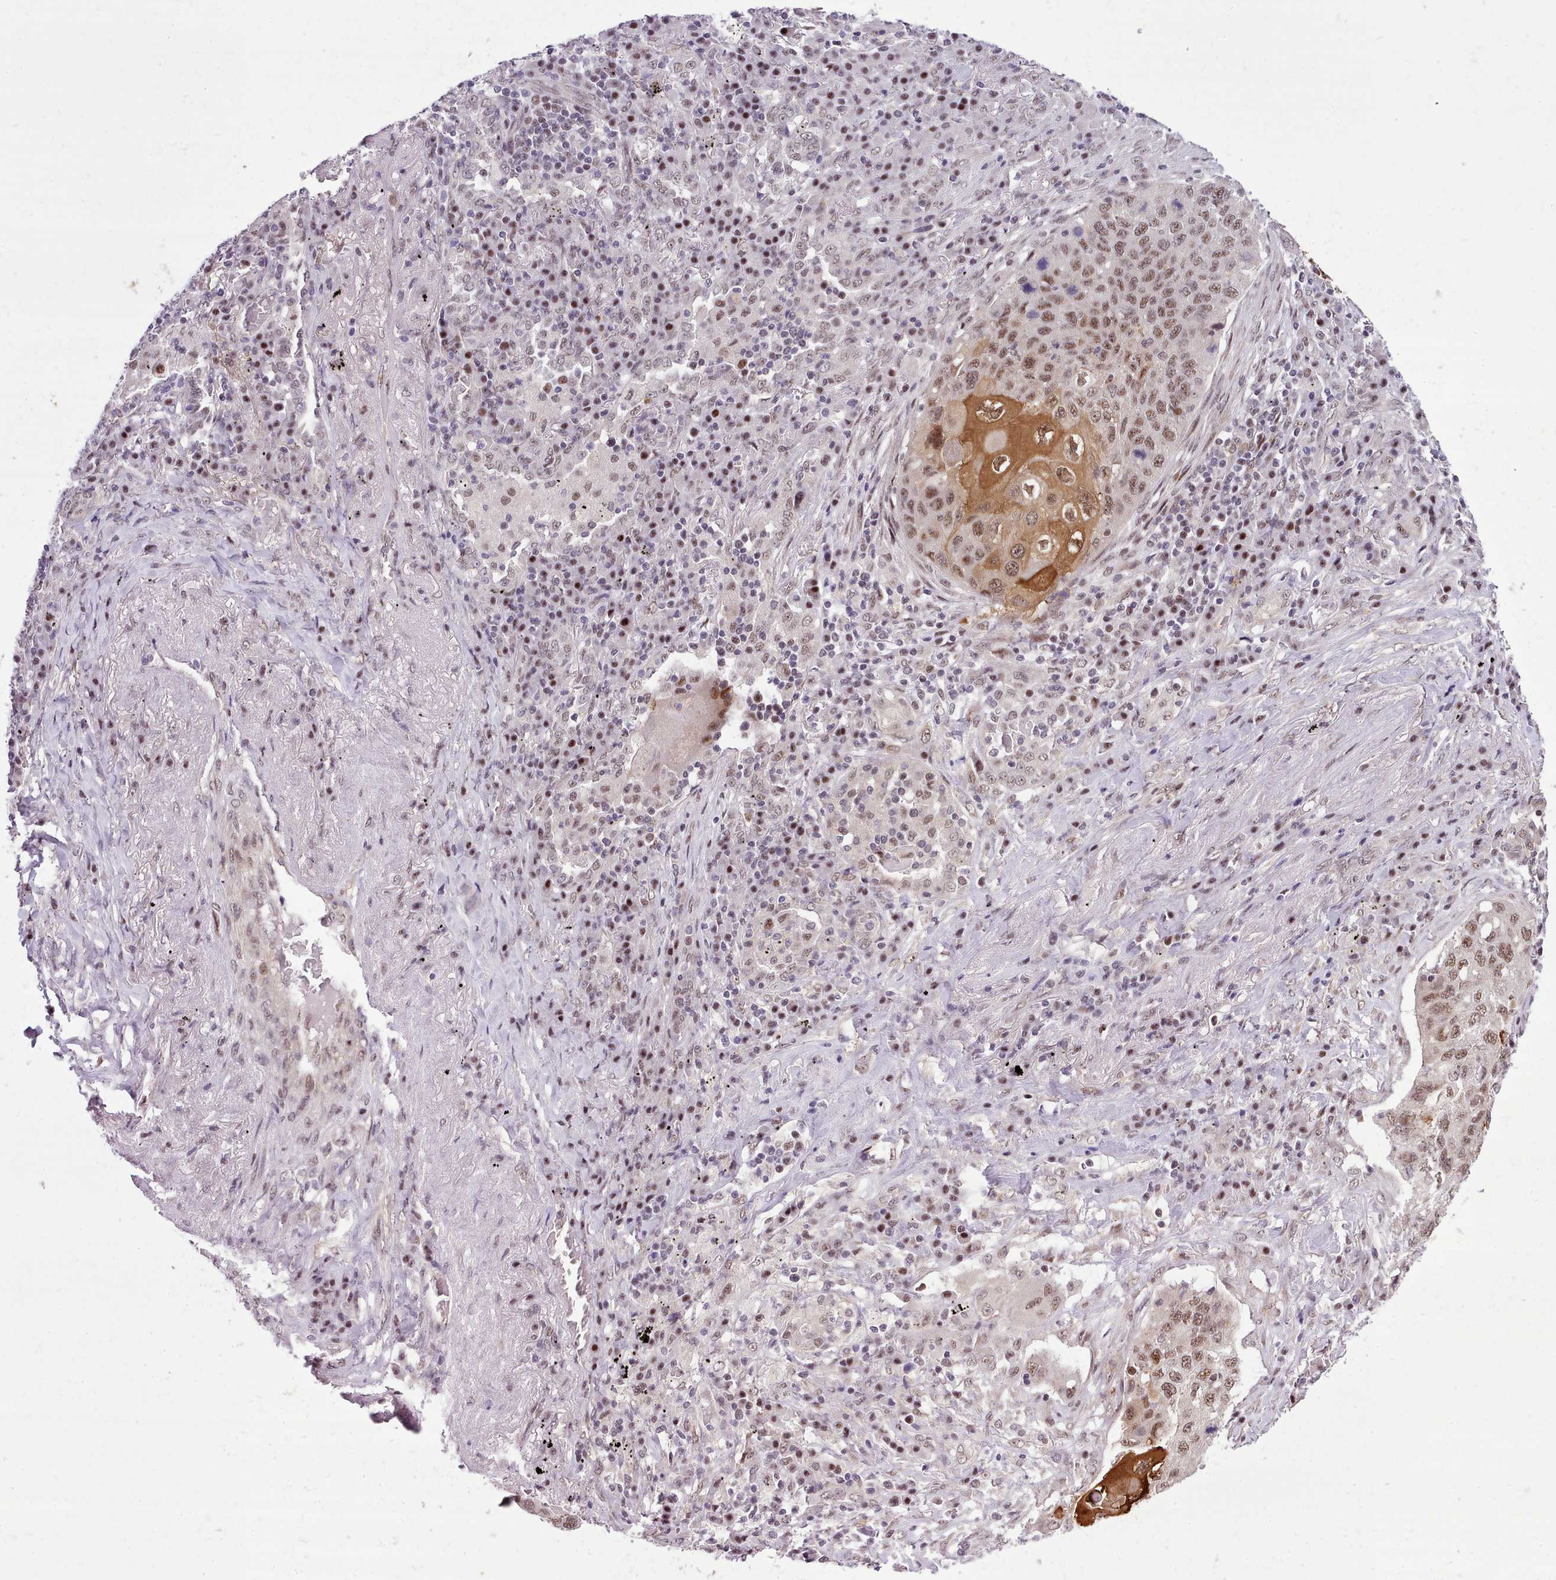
{"staining": {"intensity": "moderate", "quantity": ">75%", "location": "cytoplasmic/membranous,nuclear"}, "tissue": "lung cancer", "cell_type": "Tumor cells", "image_type": "cancer", "snomed": [{"axis": "morphology", "description": "Squamous cell carcinoma, NOS"}, {"axis": "topography", "description": "Lung"}], "caption": "Lung cancer tissue exhibits moderate cytoplasmic/membranous and nuclear positivity in about >75% of tumor cells, visualized by immunohistochemistry. The protein is shown in brown color, while the nuclei are stained blue.", "gene": "HOXB7", "patient": {"sex": "female", "age": 63}}